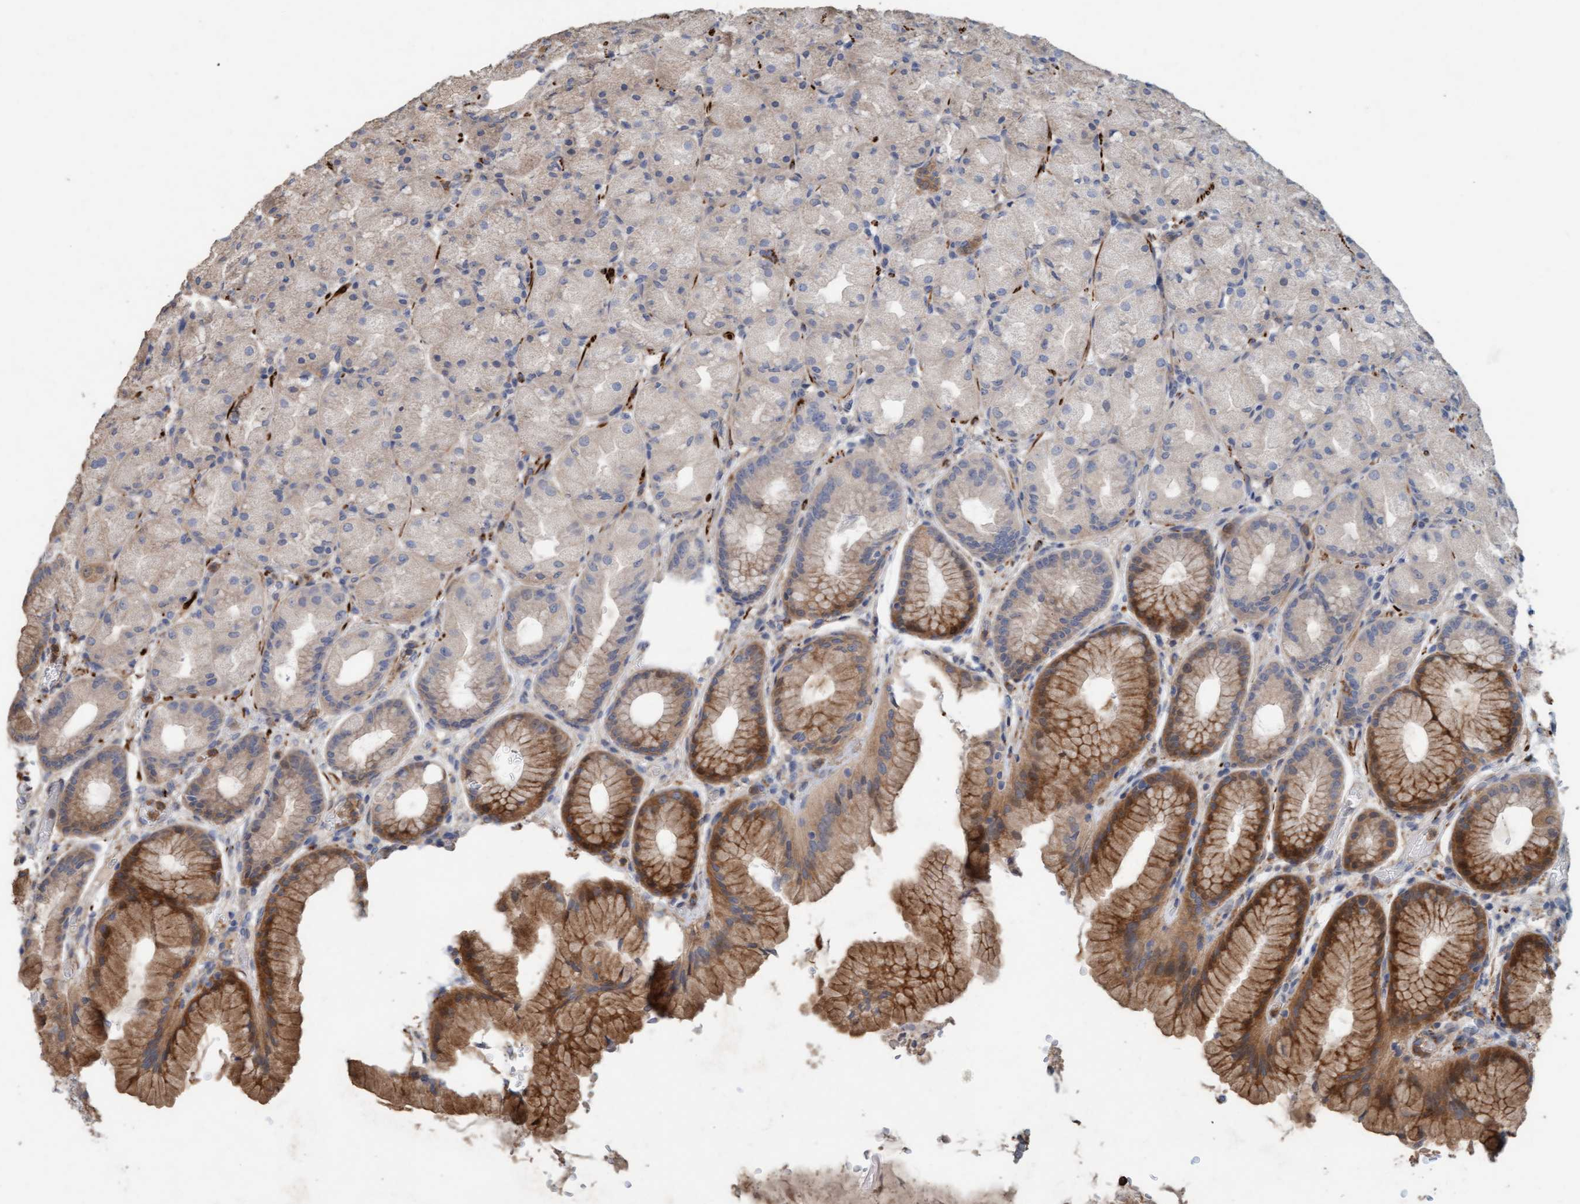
{"staining": {"intensity": "moderate", "quantity": "25%-75%", "location": "cytoplasmic/membranous"}, "tissue": "stomach", "cell_type": "Glandular cells", "image_type": "normal", "snomed": [{"axis": "morphology", "description": "Normal tissue, NOS"}, {"axis": "topography", "description": "Stomach, upper"}, {"axis": "topography", "description": "Stomach"}], "caption": "Stomach stained for a protein (brown) shows moderate cytoplasmic/membranous positive expression in about 25%-75% of glandular cells.", "gene": "LONRF1", "patient": {"sex": "male", "age": 48}}